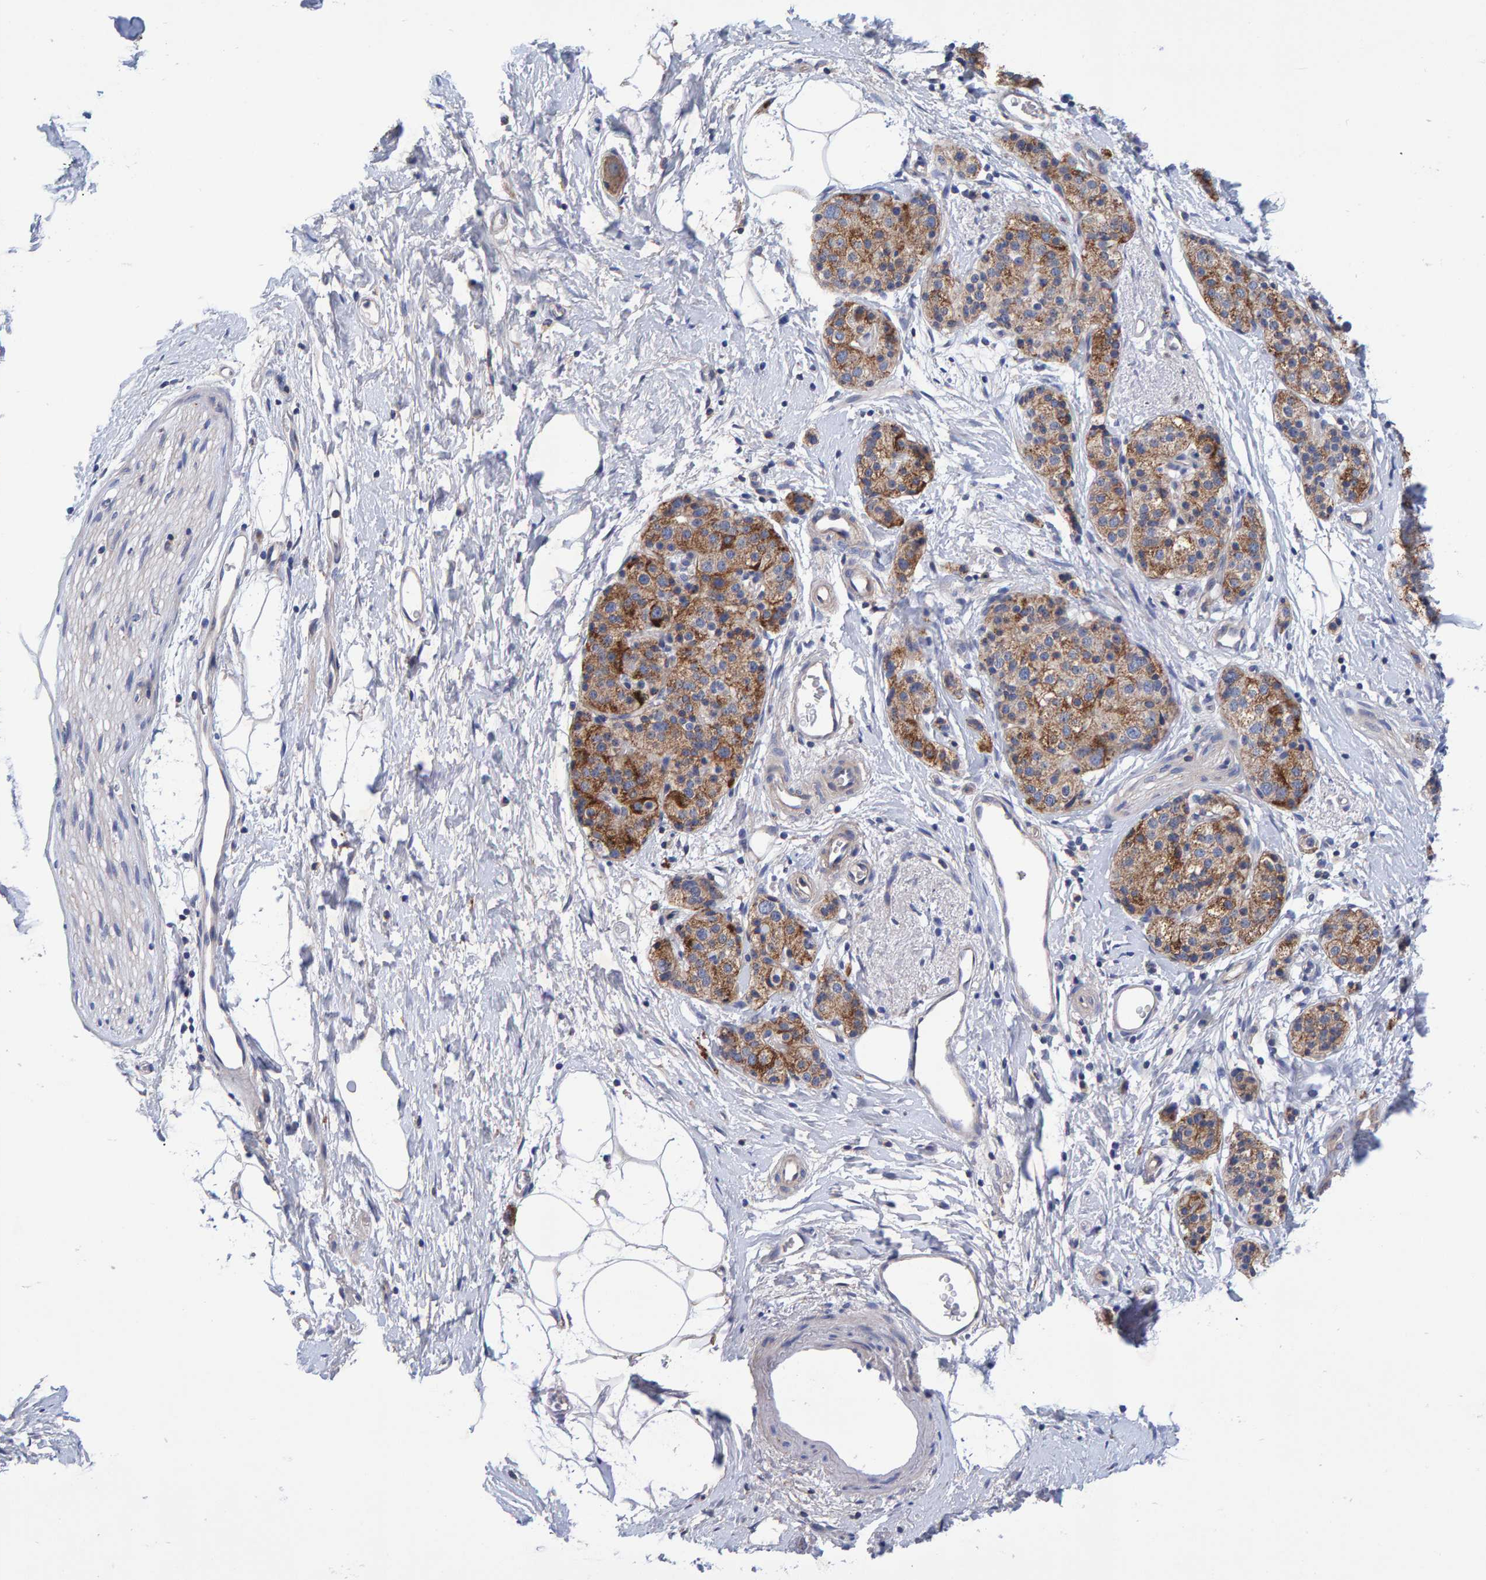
{"staining": {"intensity": "moderate", "quantity": ">75%", "location": "cytoplasmic/membranous"}, "tissue": "pancreatic cancer", "cell_type": "Tumor cells", "image_type": "cancer", "snomed": [{"axis": "morphology", "description": "Adenocarcinoma, NOS"}, {"axis": "topography", "description": "Pancreas"}], "caption": "DAB immunohistochemical staining of pancreatic cancer shows moderate cytoplasmic/membranous protein staining in approximately >75% of tumor cells.", "gene": "EFR3A", "patient": {"sex": "male", "age": 50}}